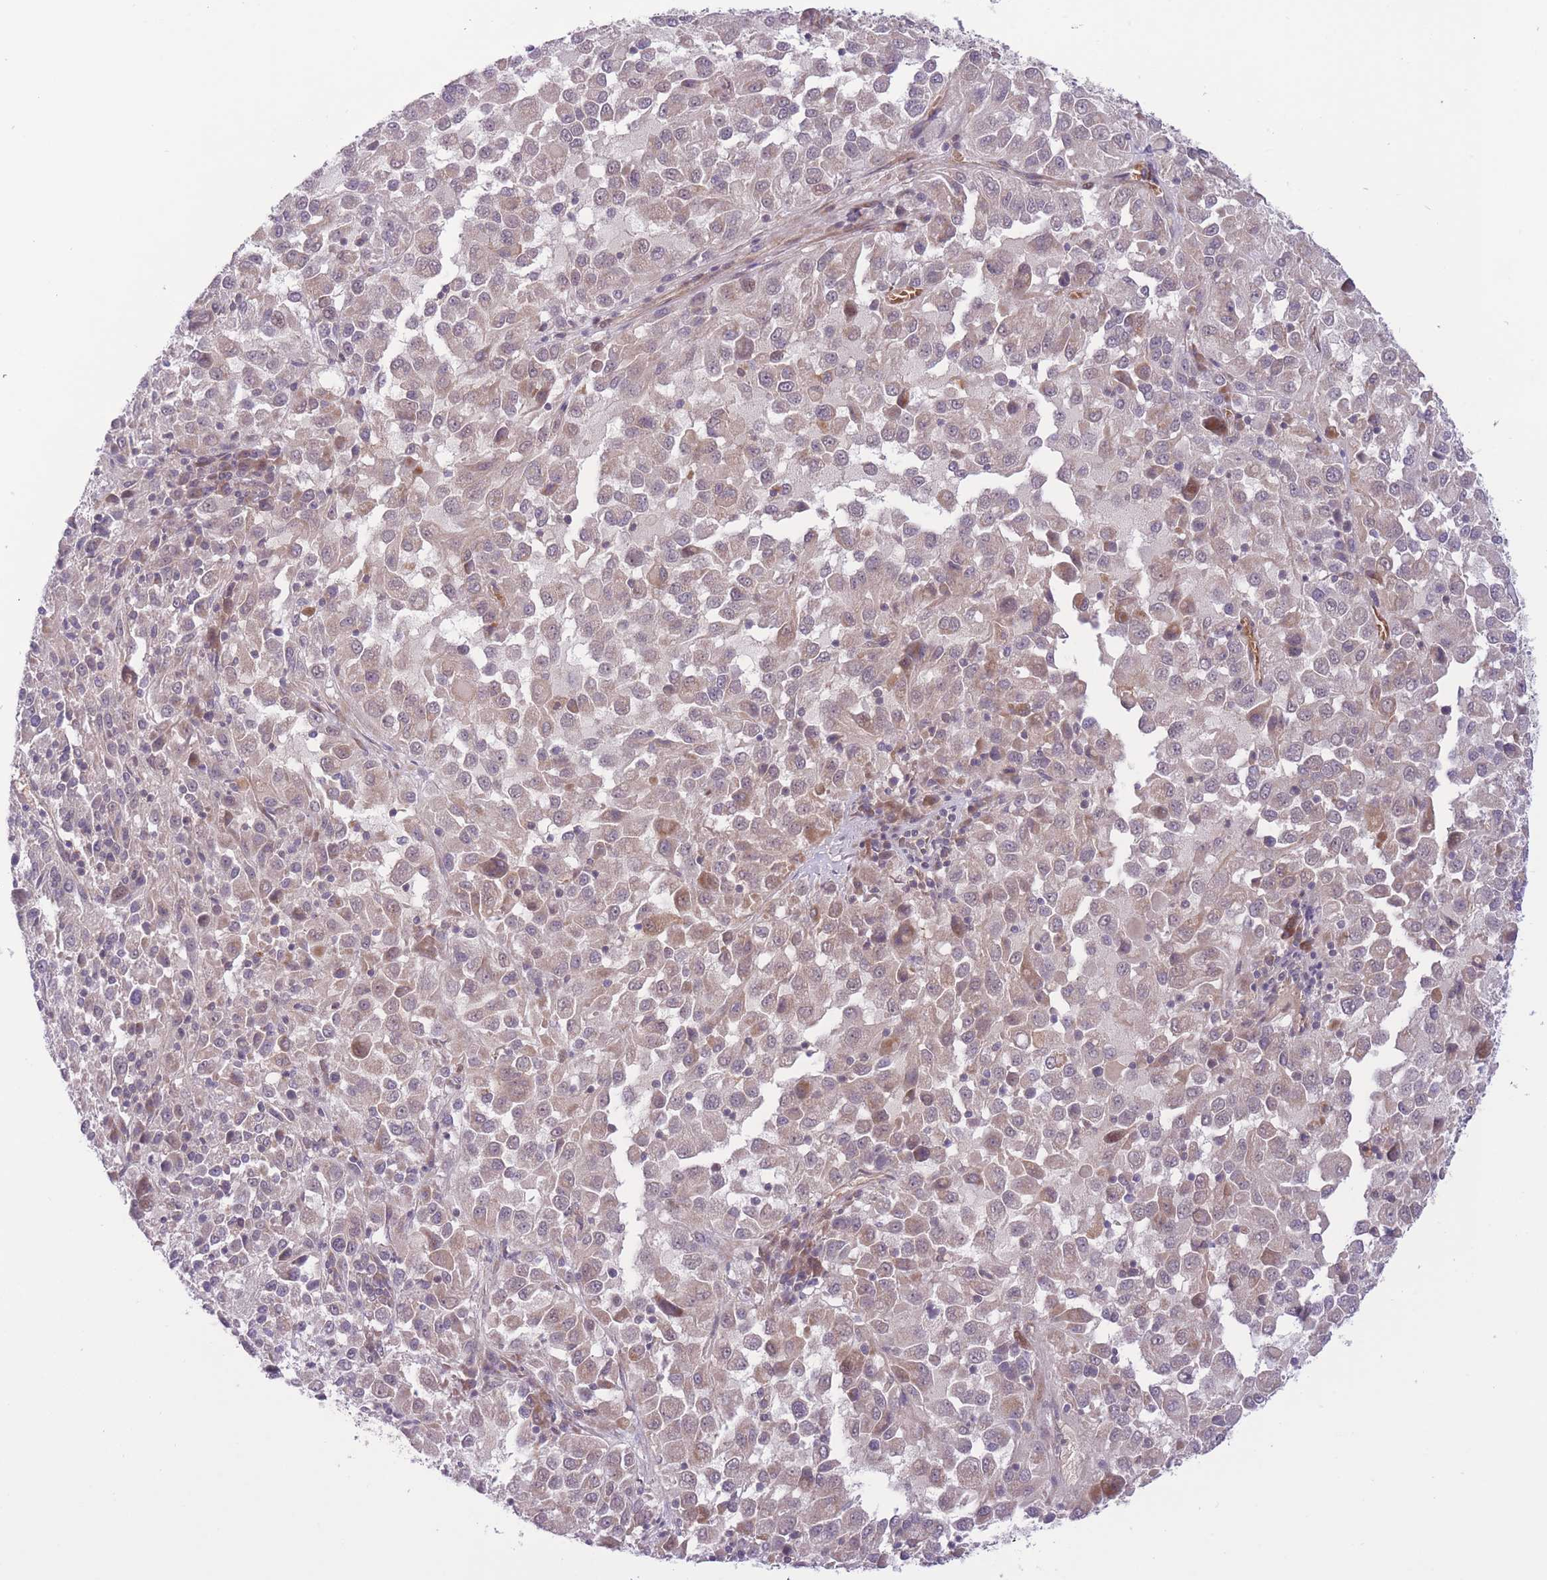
{"staining": {"intensity": "weak", "quantity": "<25%", "location": "cytoplasmic/membranous"}, "tissue": "melanoma", "cell_type": "Tumor cells", "image_type": "cancer", "snomed": [{"axis": "morphology", "description": "Malignant melanoma, Metastatic site"}, {"axis": "topography", "description": "Lung"}], "caption": "A photomicrograph of human malignant melanoma (metastatic site) is negative for staining in tumor cells. The staining is performed using DAB (3,3'-diaminobenzidine) brown chromogen with nuclei counter-stained in using hematoxylin.", "gene": "FUT5", "patient": {"sex": "male", "age": 64}}